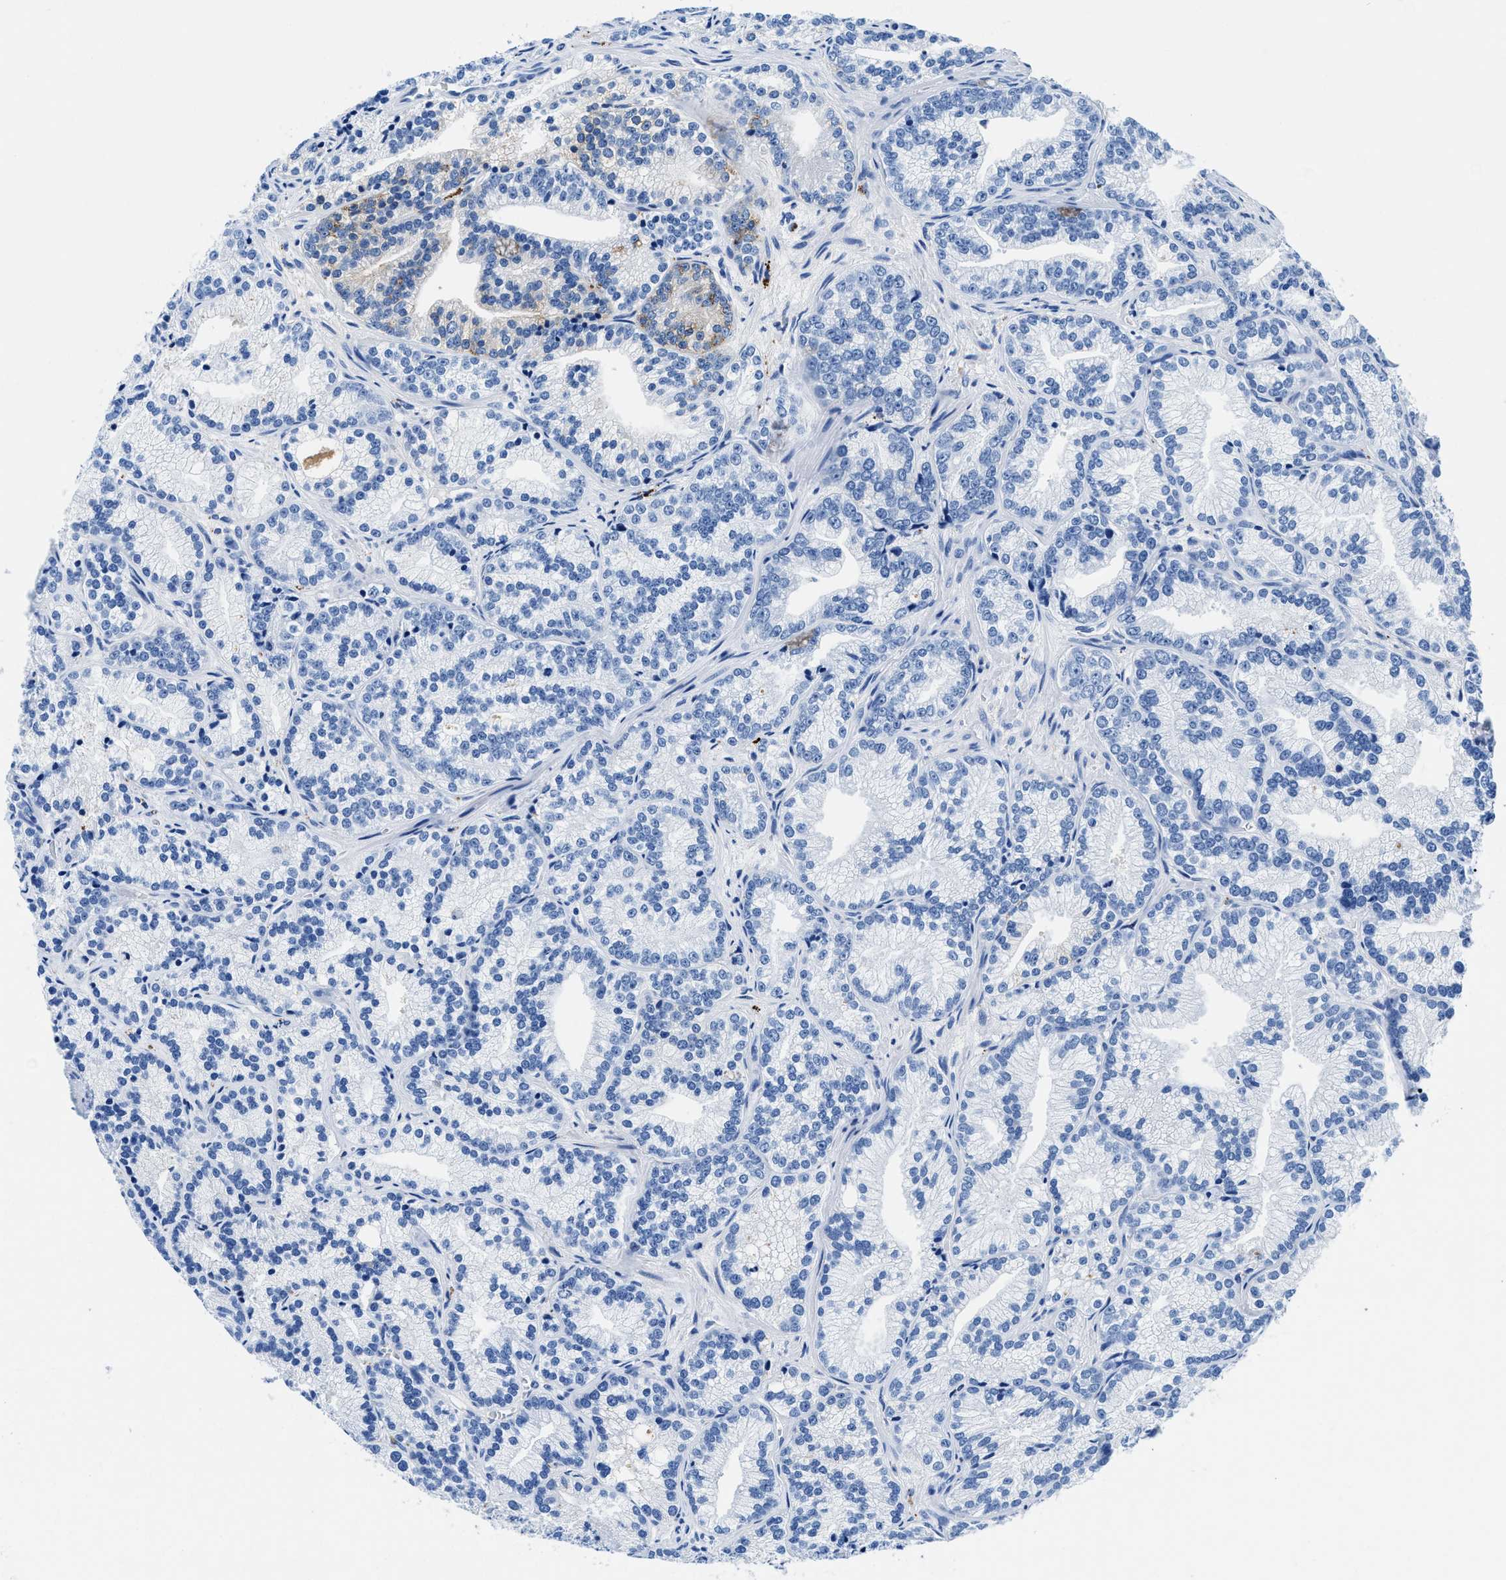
{"staining": {"intensity": "weak", "quantity": "<25%", "location": "cytoplasmic/membranous"}, "tissue": "prostate cancer", "cell_type": "Tumor cells", "image_type": "cancer", "snomed": [{"axis": "morphology", "description": "Adenocarcinoma, Low grade"}, {"axis": "topography", "description": "Prostate"}], "caption": "Immunohistochemical staining of prostate cancer (adenocarcinoma (low-grade)) demonstrates no significant positivity in tumor cells. (Brightfield microscopy of DAB (3,3'-diaminobenzidine) immunohistochemistry (IHC) at high magnification).", "gene": "OR14K1", "patient": {"sex": "male", "age": 89}}